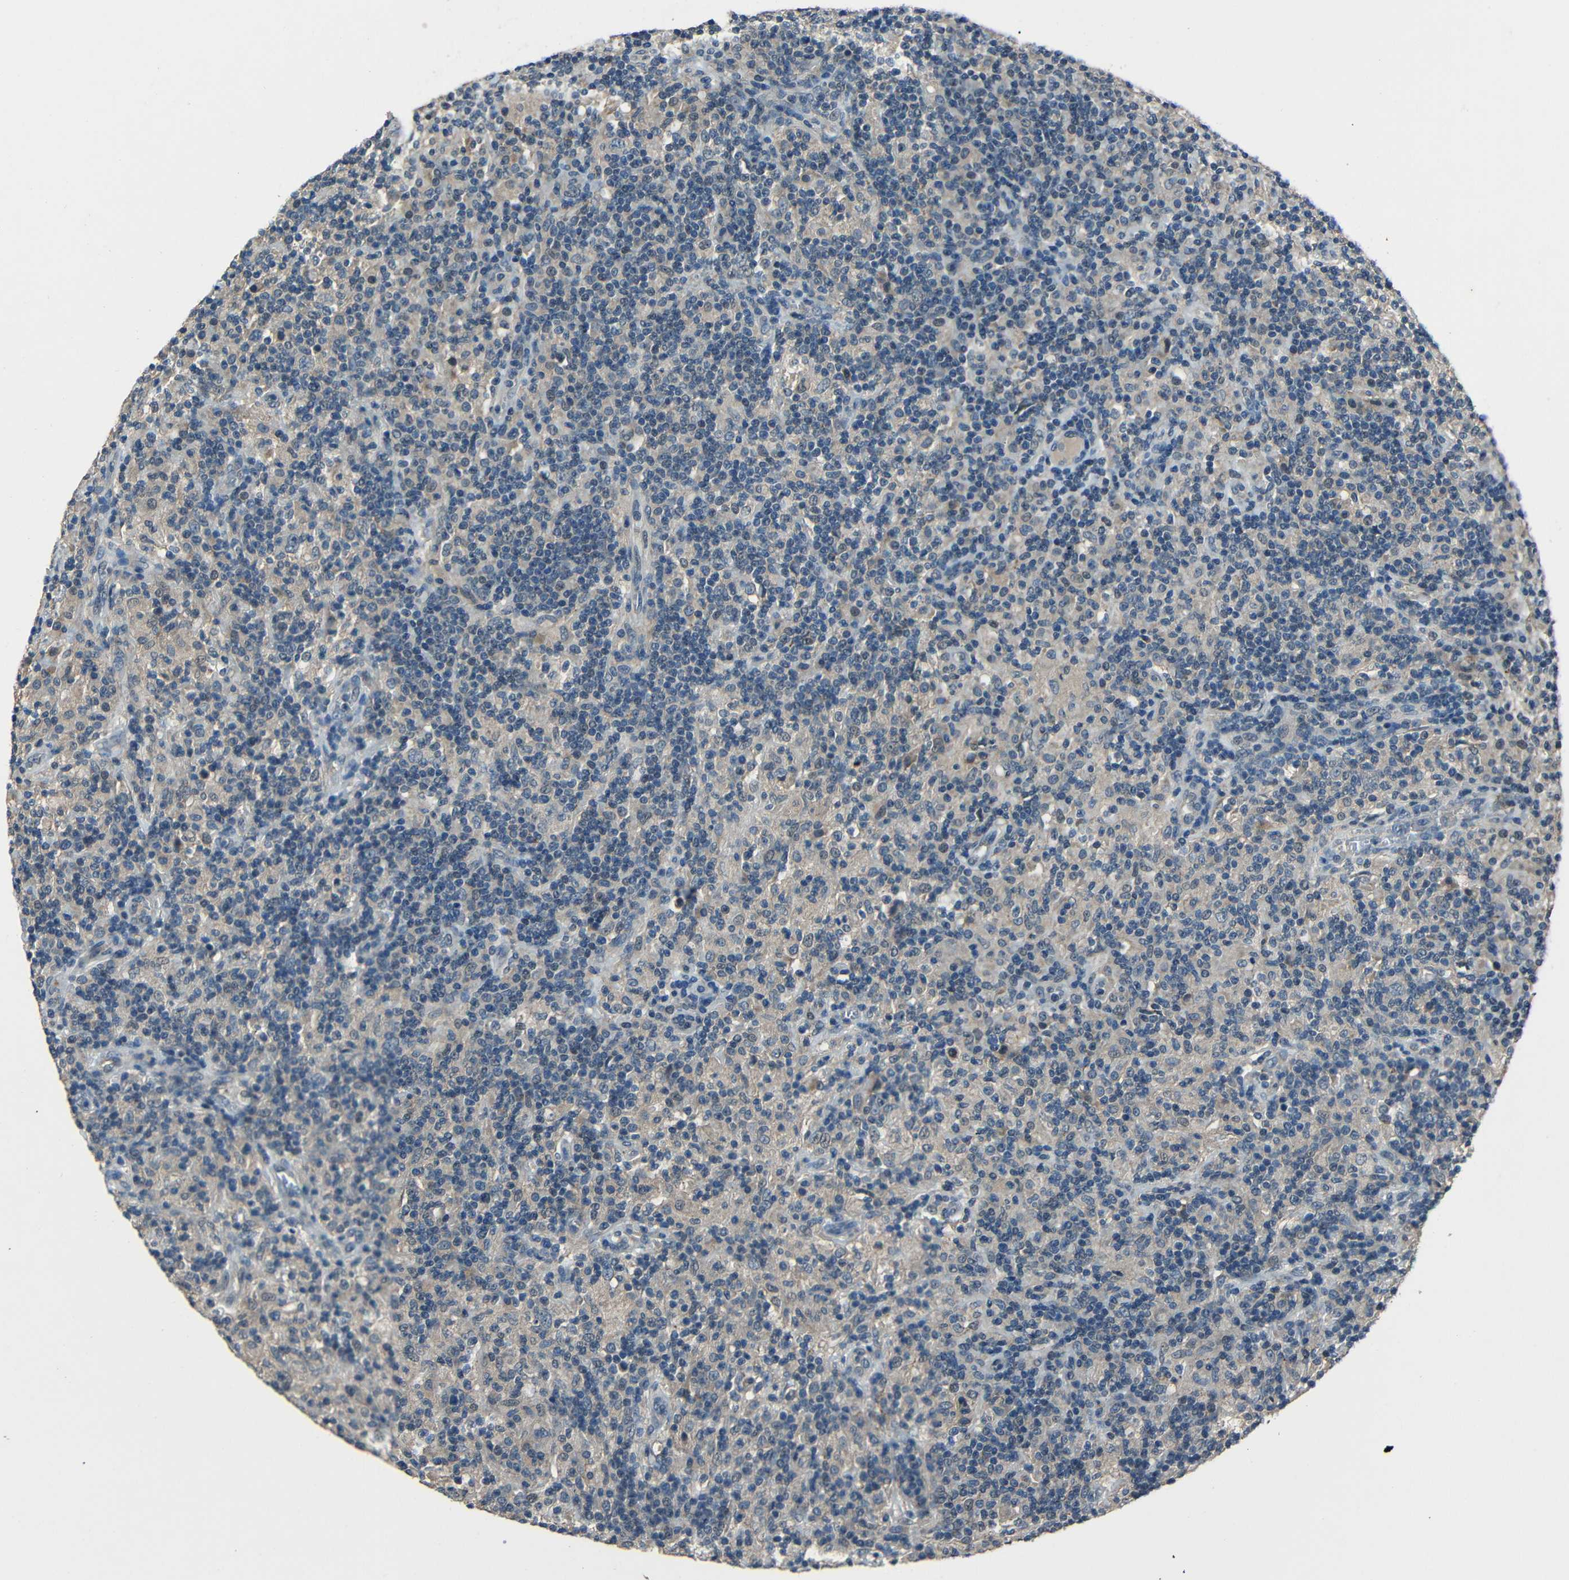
{"staining": {"intensity": "negative", "quantity": "none", "location": "none"}, "tissue": "lymphoma", "cell_type": "Tumor cells", "image_type": "cancer", "snomed": [{"axis": "morphology", "description": "Hodgkin's disease, NOS"}, {"axis": "topography", "description": "Lymph node"}], "caption": "The immunohistochemistry (IHC) histopathology image has no significant positivity in tumor cells of Hodgkin's disease tissue.", "gene": "SLA", "patient": {"sex": "male", "age": 70}}